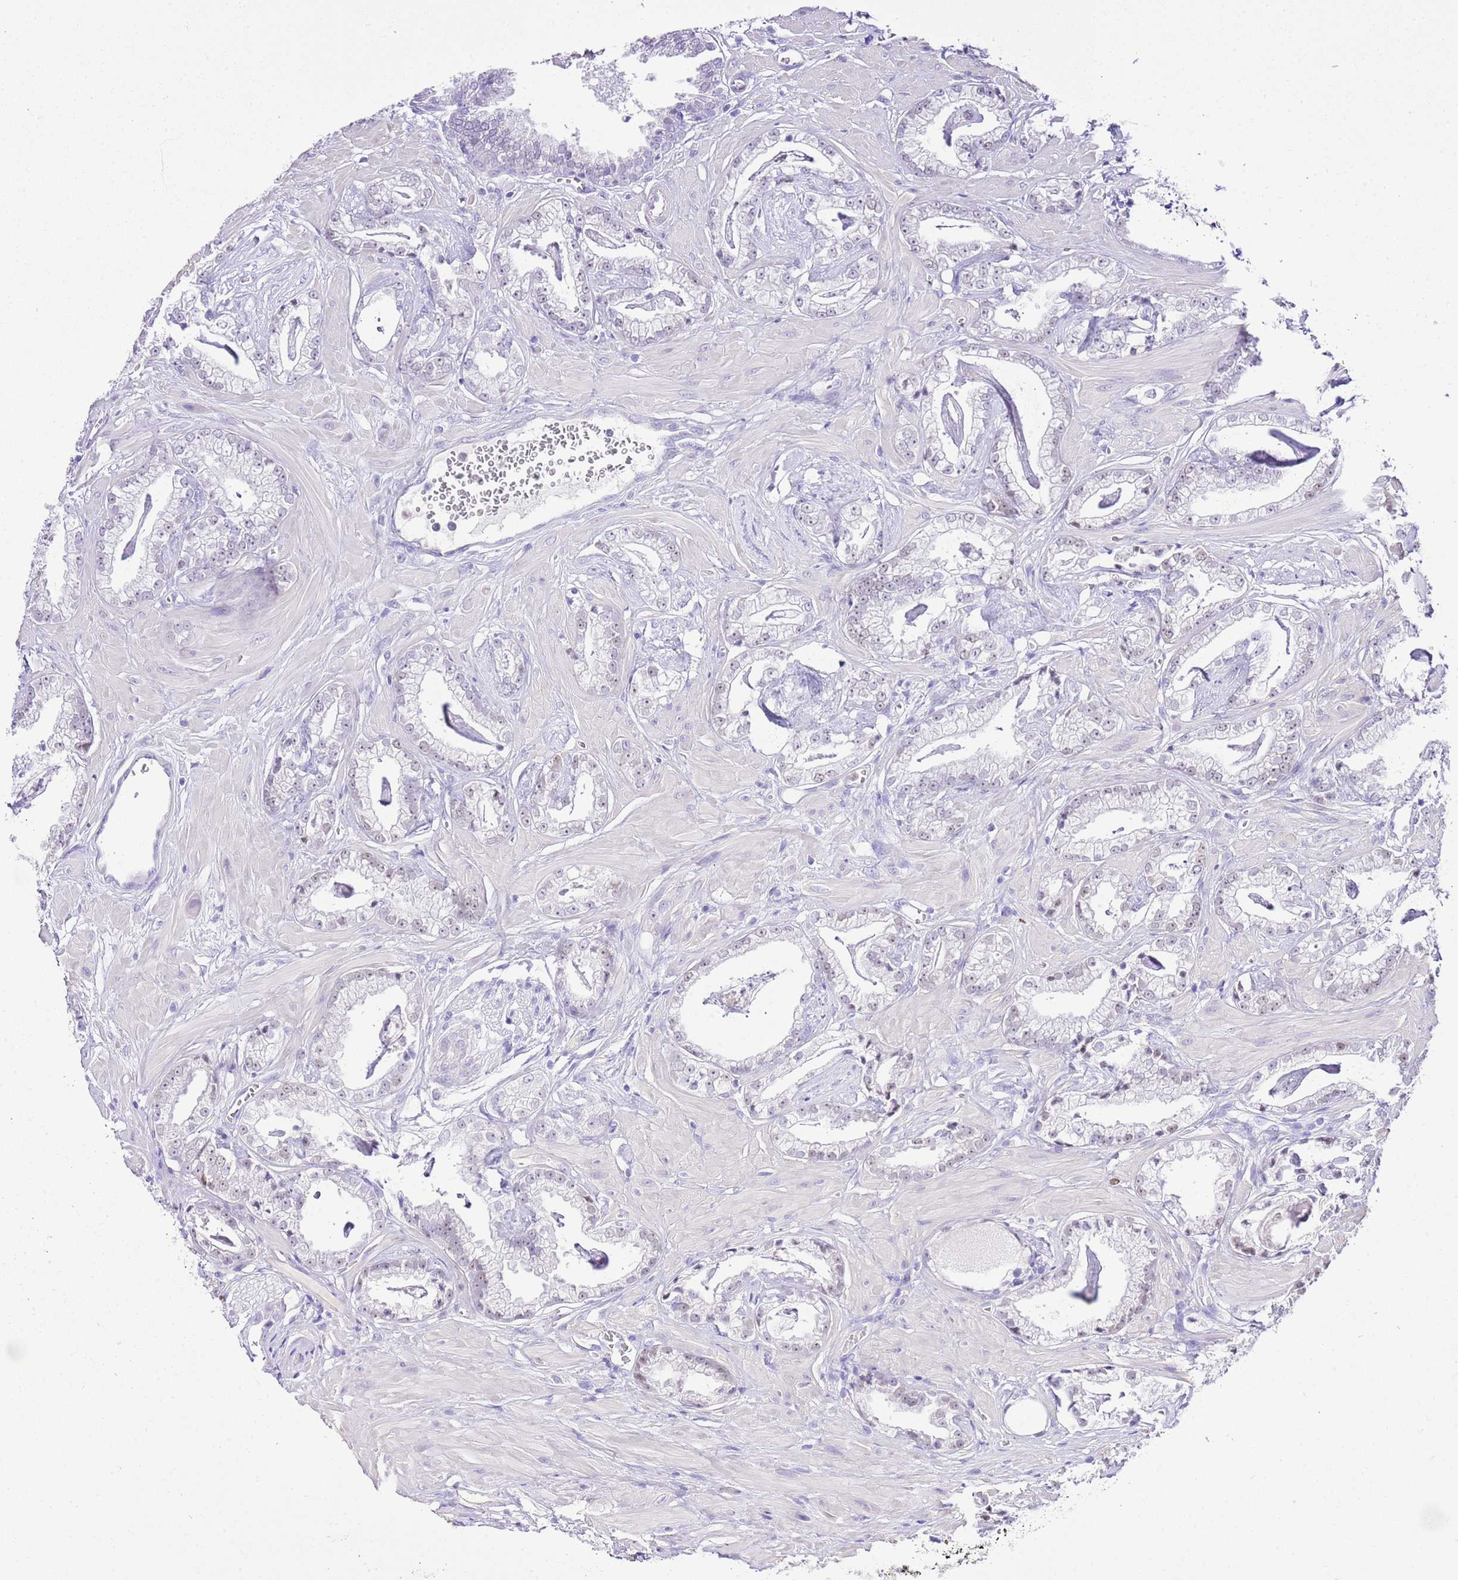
{"staining": {"intensity": "negative", "quantity": "none", "location": "none"}, "tissue": "prostate cancer", "cell_type": "Tumor cells", "image_type": "cancer", "snomed": [{"axis": "morphology", "description": "Adenocarcinoma, Low grade"}, {"axis": "topography", "description": "Prostate"}], "caption": "A photomicrograph of prostate cancer (adenocarcinoma (low-grade)) stained for a protein displays no brown staining in tumor cells. The staining is performed using DAB (3,3'-diaminobenzidine) brown chromogen with nuclei counter-stained in using hematoxylin.", "gene": "BHLHA15", "patient": {"sex": "male", "age": 60}}